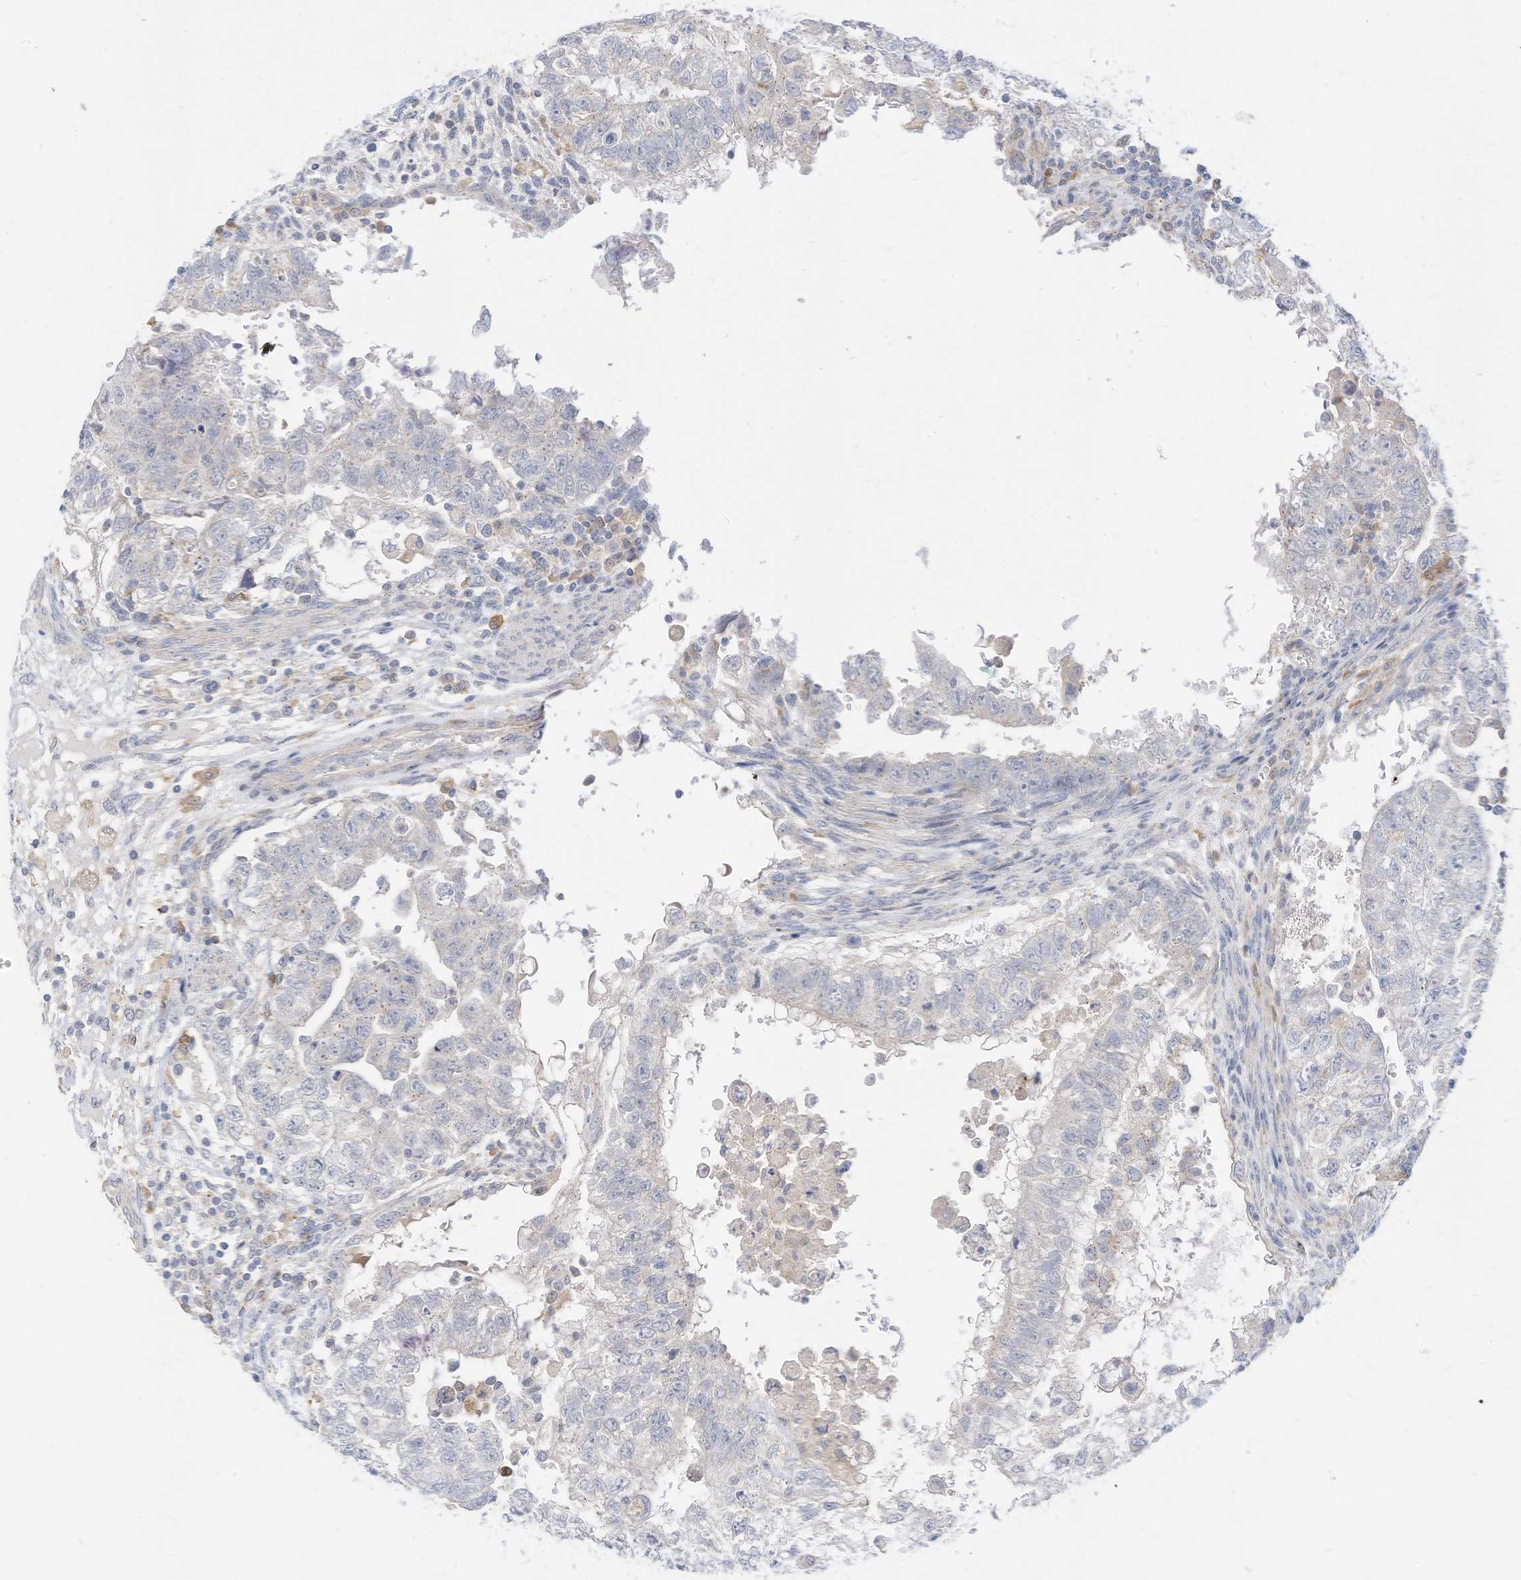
{"staining": {"intensity": "negative", "quantity": "none", "location": "none"}, "tissue": "testis cancer", "cell_type": "Tumor cells", "image_type": "cancer", "snomed": [{"axis": "morphology", "description": "Carcinoma, Embryonal, NOS"}, {"axis": "topography", "description": "Testis"}], "caption": "IHC photomicrograph of human testis cancer (embryonal carcinoma) stained for a protein (brown), which demonstrates no staining in tumor cells. (Brightfield microscopy of DAB (3,3'-diaminobenzidine) immunohistochemistry (IHC) at high magnification).", "gene": "ATP13A1", "patient": {"sex": "male", "age": 37}}